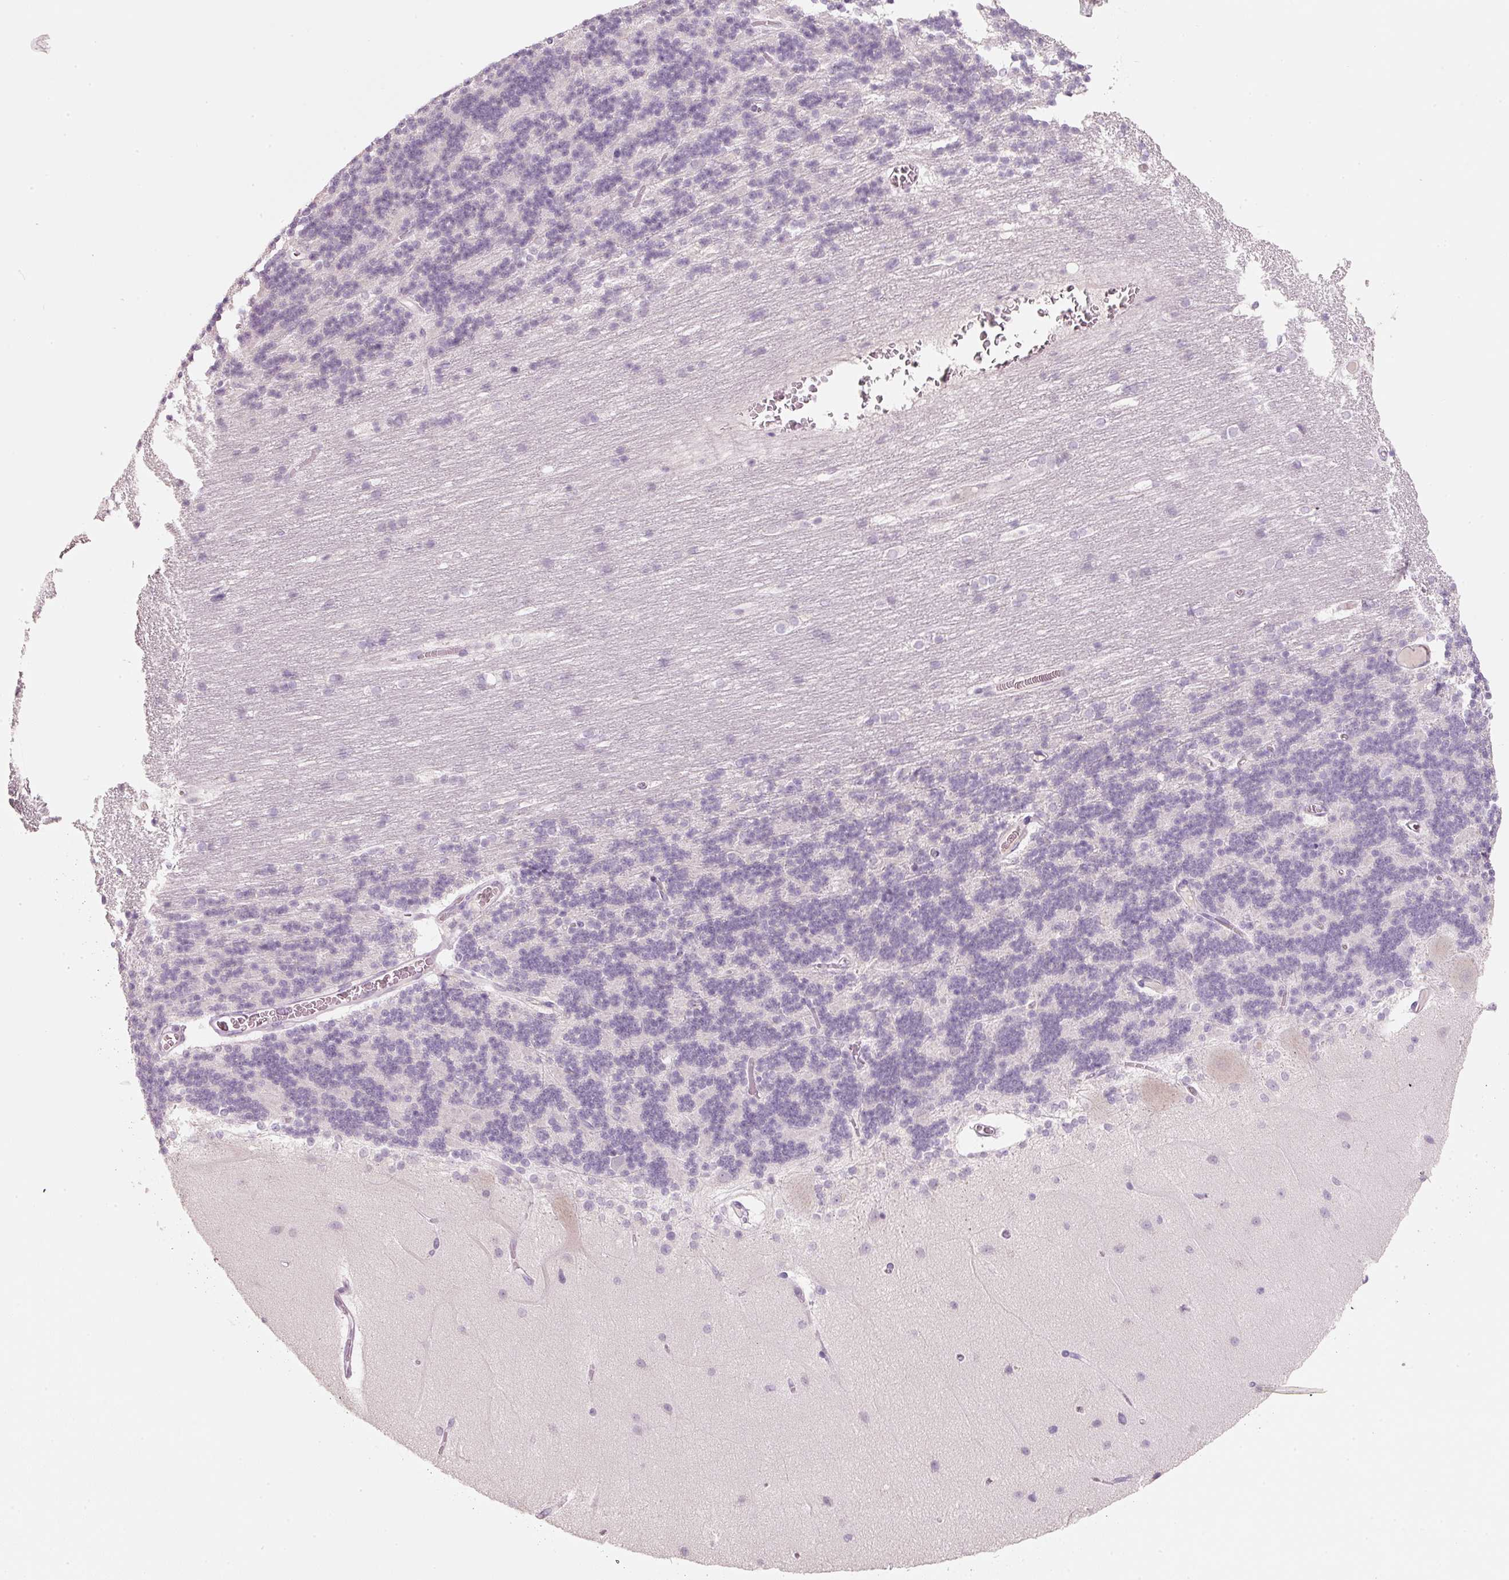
{"staining": {"intensity": "negative", "quantity": "none", "location": "none"}, "tissue": "cerebellum", "cell_type": "Cells in granular layer", "image_type": "normal", "snomed": [{"axis": "morphology", "description": "Normal tissue, NOS"}, {"axis": "topography", "description": "Cerebellum"}], "caption": "Micrograph shows no significant protein positivity in cells in granular layer of unremarkable cerebellum.", "gene": "ENSG00000206549", "patient": {"sex": "female", "age": 54}}